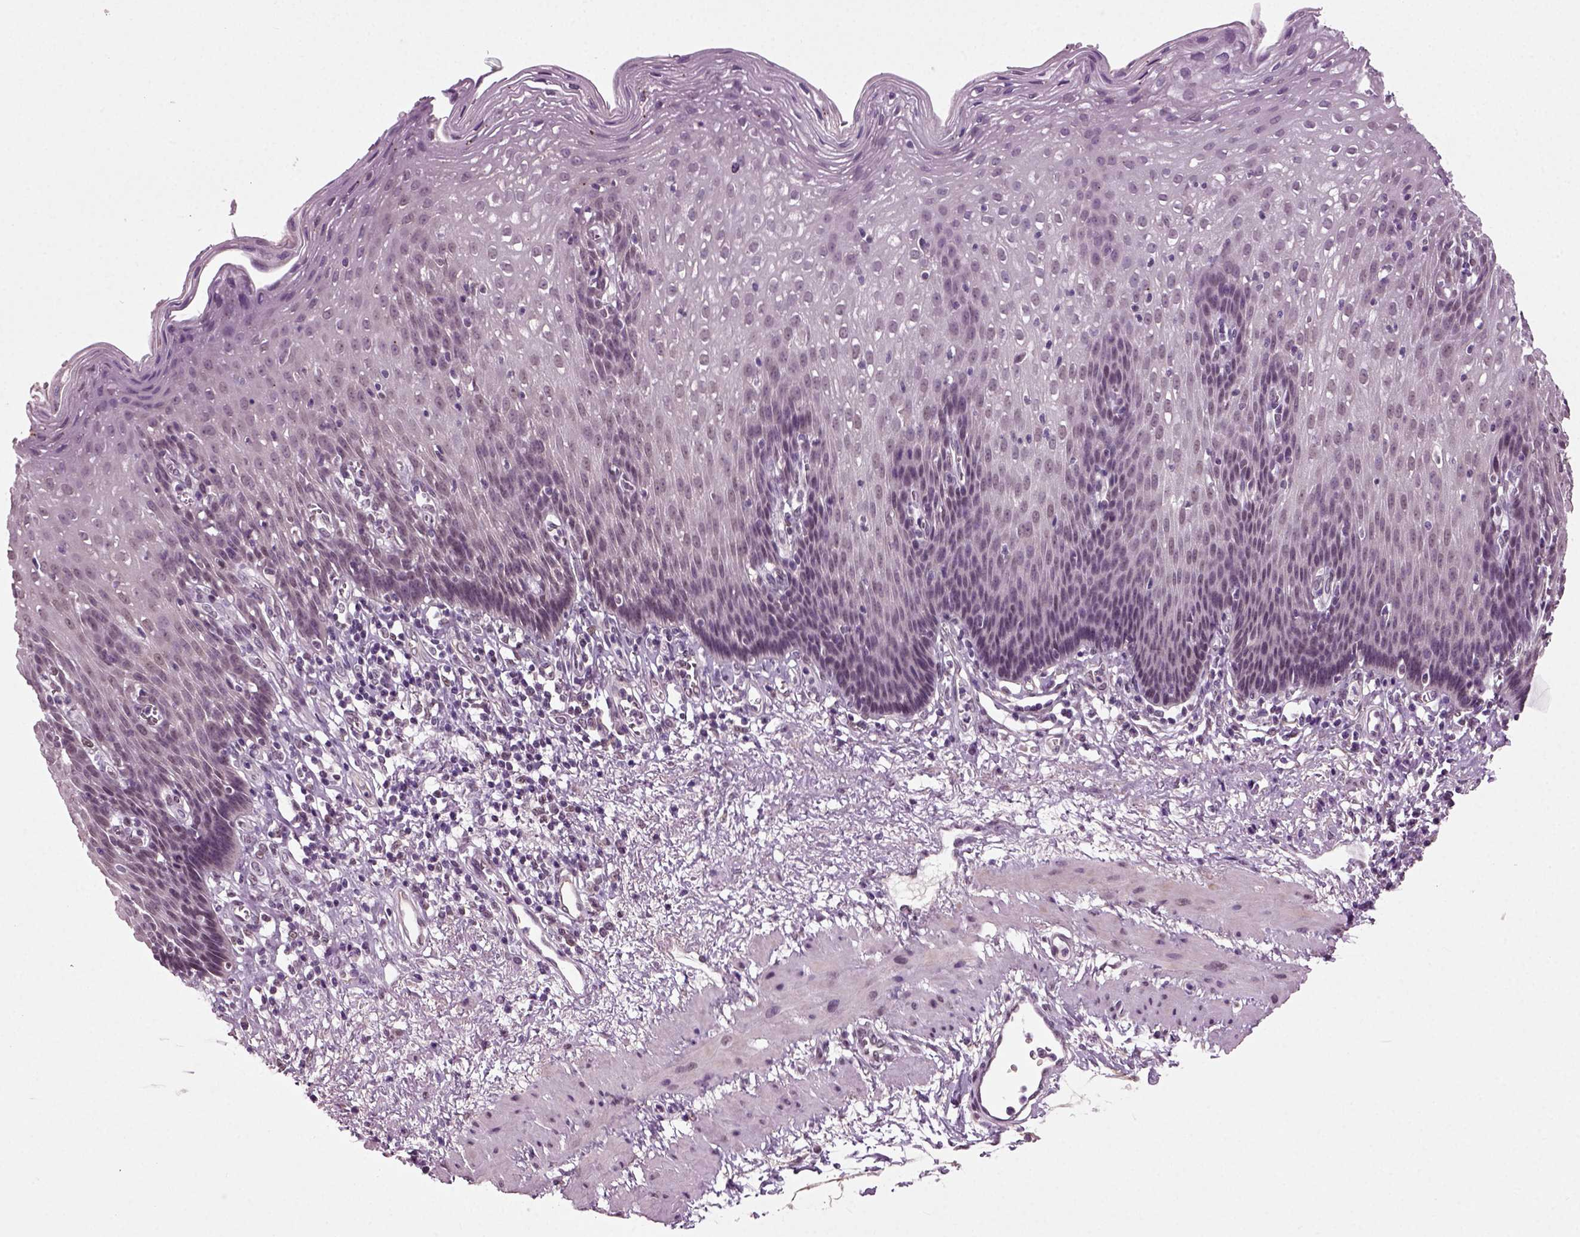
{"staining": {"intensity": "negative", "quantity": "none", "location": "none"}, "tissue": "esophagus", "cell_type": "Squamous epithelial cells", "image_type": "normal", "snomed": [{"axis": "morphology", "description": "Normal tissue, NOS"}, {"axis": "topography", "description": "Esophagus"}], "caption": "The IHC photomicrograph has no significant expression in squamous epithelial cells of esophagus. (Stains: DAB immunohistochemistry with hematoxylin counter stain, Microscopy: brightfield microscopy at high magnification).", "gene": "RCOR3", "patient": {"sex": "male", "age": 57}}